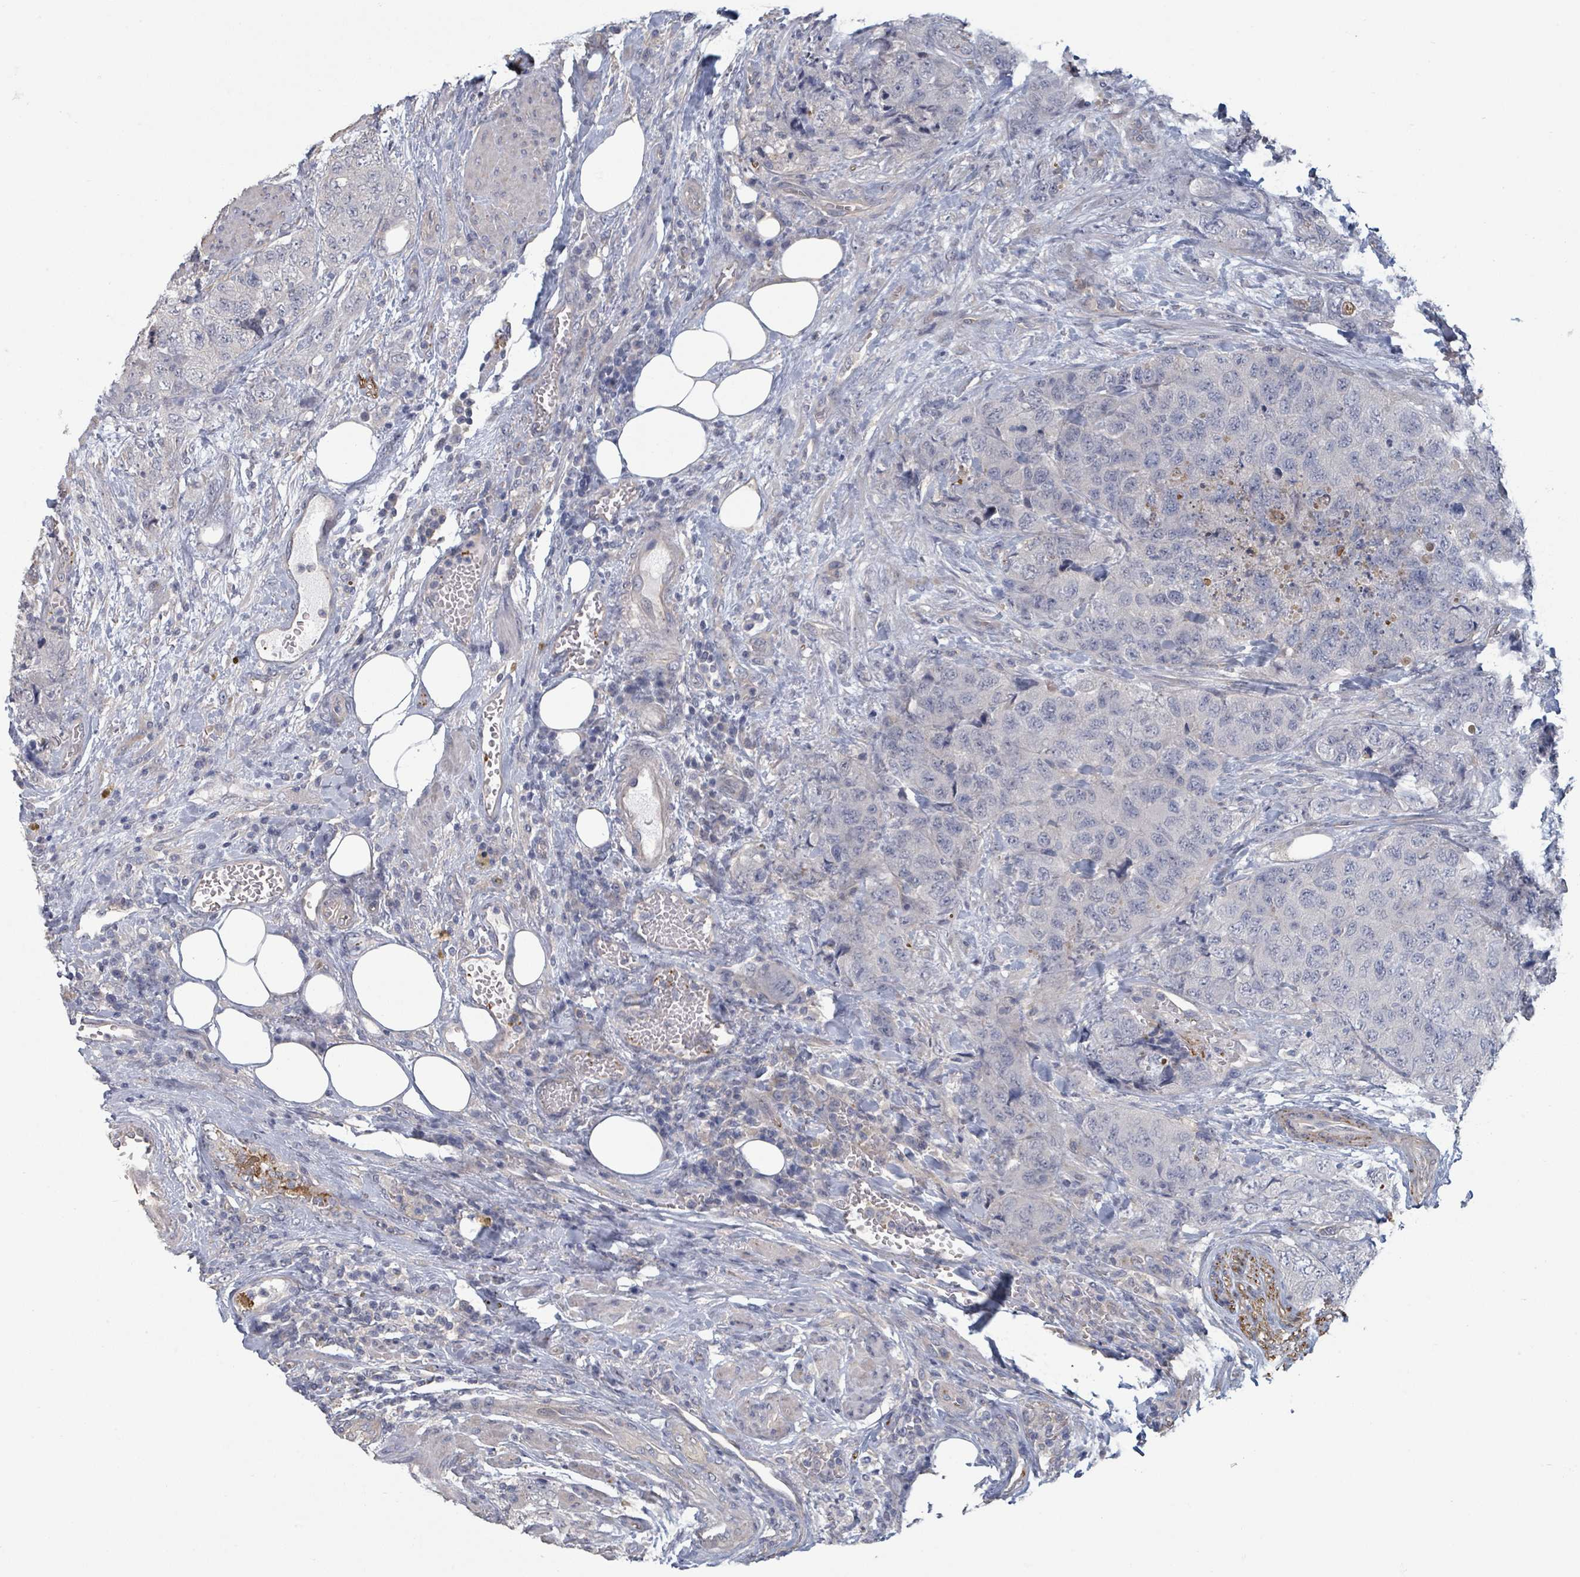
{"staining": {"intensity": "negative", "quantity": "none", "location": "none"}, "tissue": "urothelial cancer", "cell_type": "Tumor cells", "image_type": "cancer", "snomed": [{"axis": "morphology", "description": "Urothelial carcinoma, High grade"}, {"axis": "topography", "description": "Urinary bladder"}], "caption": "An immunohistochemistry histopathology image of urothelial cancer is shown. There is no staining in tumor cells of urothelial cancer.", "gene": "PLAUR", "patient": {"sex": "female", "age": 78}}